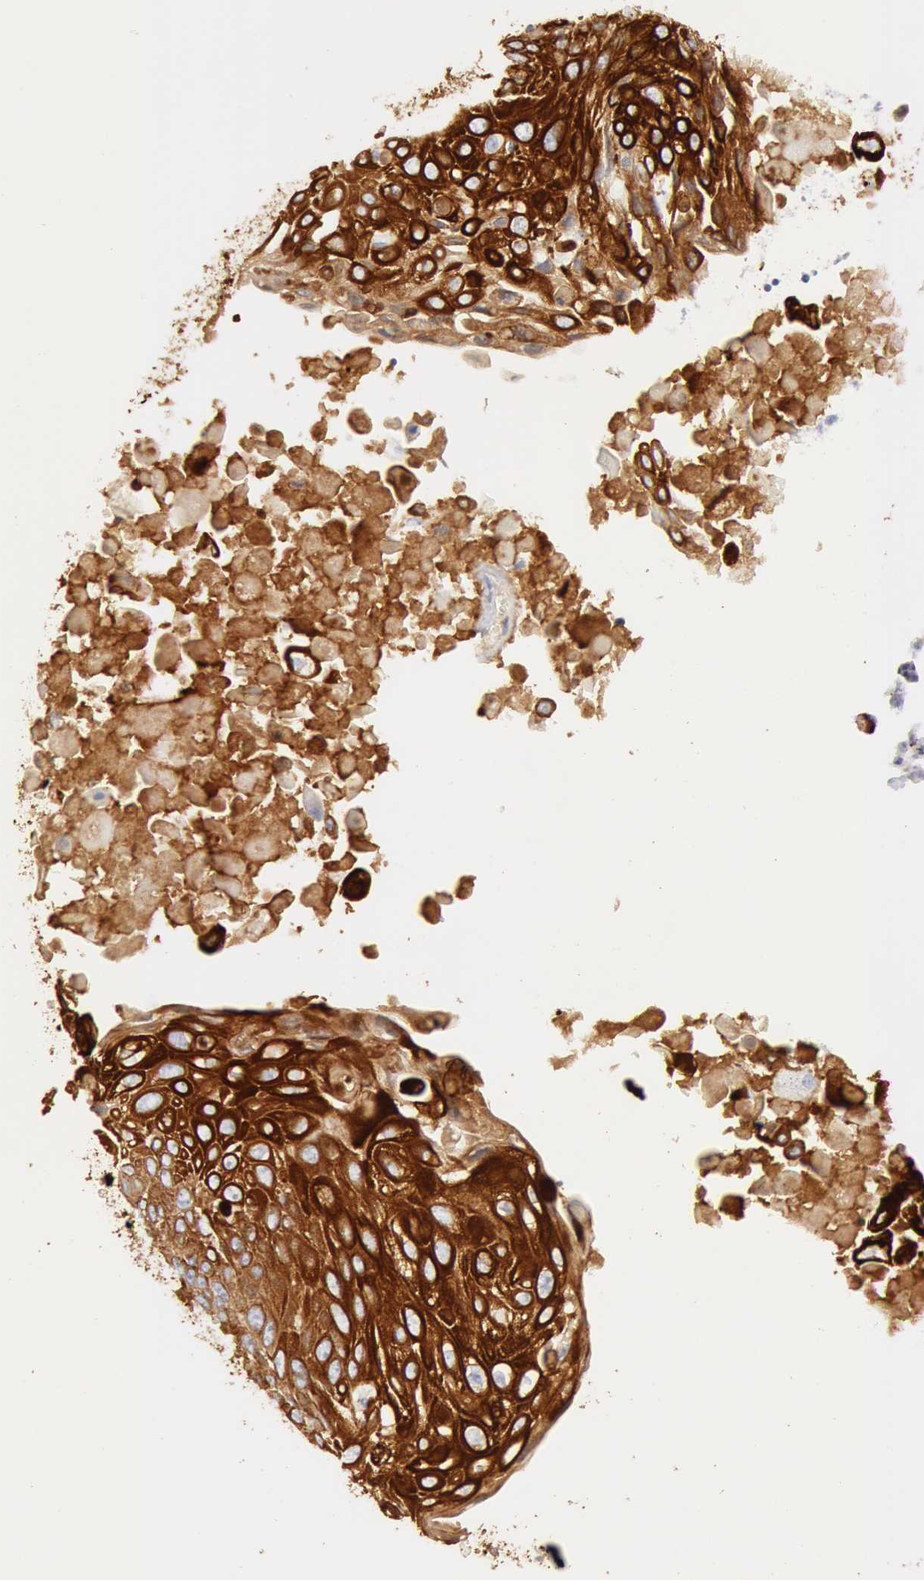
{"staining": {"intensity": "strong", "quantity": ">75%", "location": "cytoplasmic/membranous"}, "tissue": "lung cancer", "cell_type": "Tumor cells", "image_type": "cancer", "snomed": [{"axis": "morphology", "description": "Adenocarcinoma, NOS"}, {"axis": "topography", "description": "Lung"}], "caption": "High-magnification brightfield microscopy of lung cancer stained with DAB (3,3'-diaminobenzidine) (brown) and counterstained with hematoxylin (blue). tumor cells exhibit strong cytoplasmic/membranous expression is seen in approximately>75% of cells. (DAB (3,3'-diaminobenzidine) IHC with brightfield microscopy, high magnification).", "gene": "KRT8", "patient": {"sex": "male", "age": 60}}